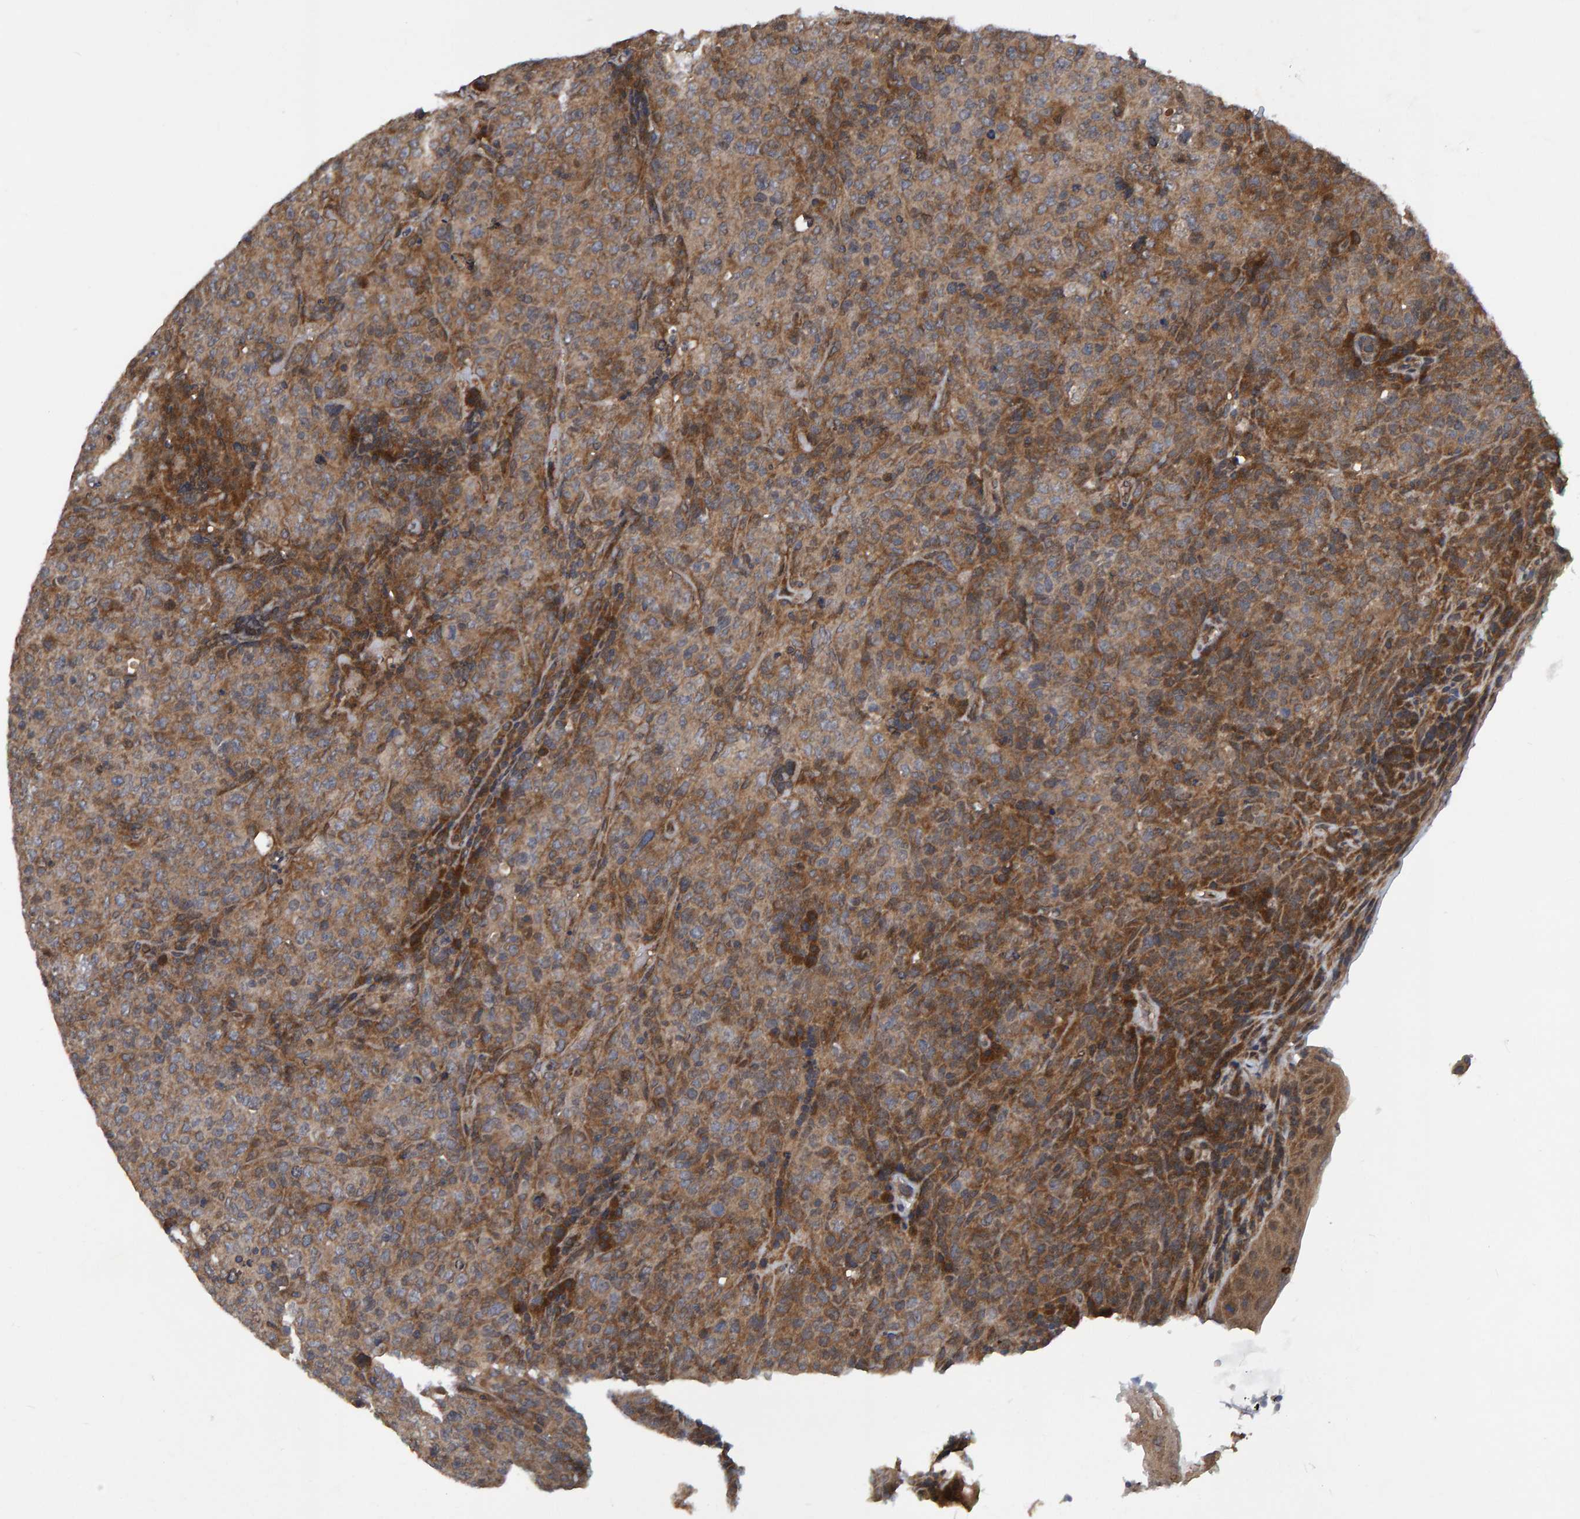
{"staining": {"intensity": "moderate", "quantity": ">75%", "location": "cytoplasmic/membranous"}, "tissue": "lymphoma", "cell_type": "Tumor cells", "image_type": "cancer", "snomed": [{"axis": "morphology", "description": "Malignant lymphoma, non-Hodgkin's type, High grade"}, {"axis": "topography", "description": "Tonsil"}], "caption": "The micrograph exhibits immunohistochemical staining of lymphoma. There is moderate cytoplasmic/membranous staining is appreciated in approximately >75% of tumor cells.", "gene": "GAB2", "patient": {"sex": "female", "age": 36}}